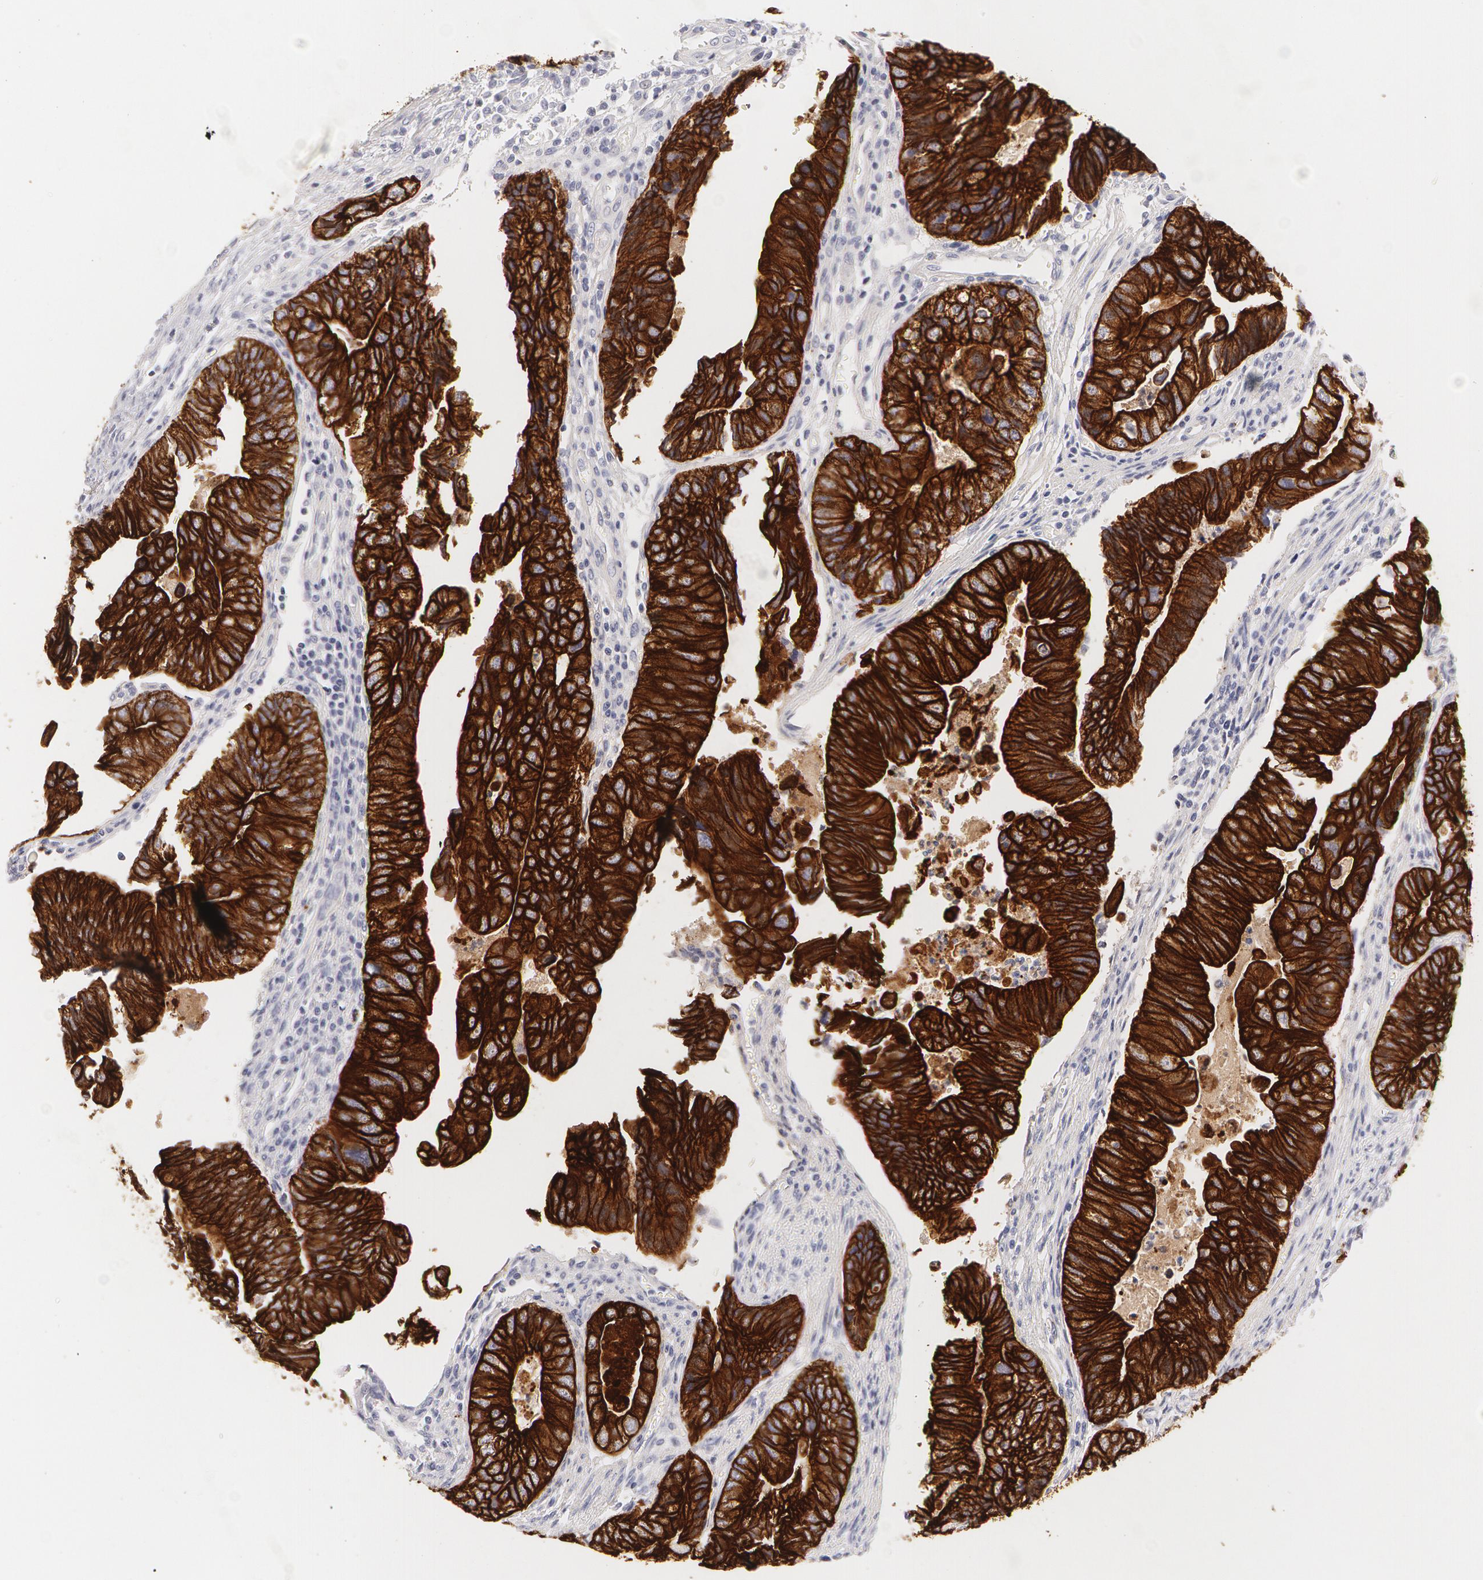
{"staining": {"intensity": "strong", "quantity": ">75%", "location": "cytoplasmic/membranous"}, "tissue": "colorectal cancer", "cell_type": "Tumor cells", "image_type": "cancer", "snomed": [{"axis": "morphology", "description": "Adenocarcinoma, NOS"}, {"axis": "topography", "description": "Colon"}], "caption": "Adenocarcinoma (colorectal) stained with a protein marker exhibits strong staining in tumor cells.", "gene": "KRT8", "patient": {"sex": "female", "age": 11}}